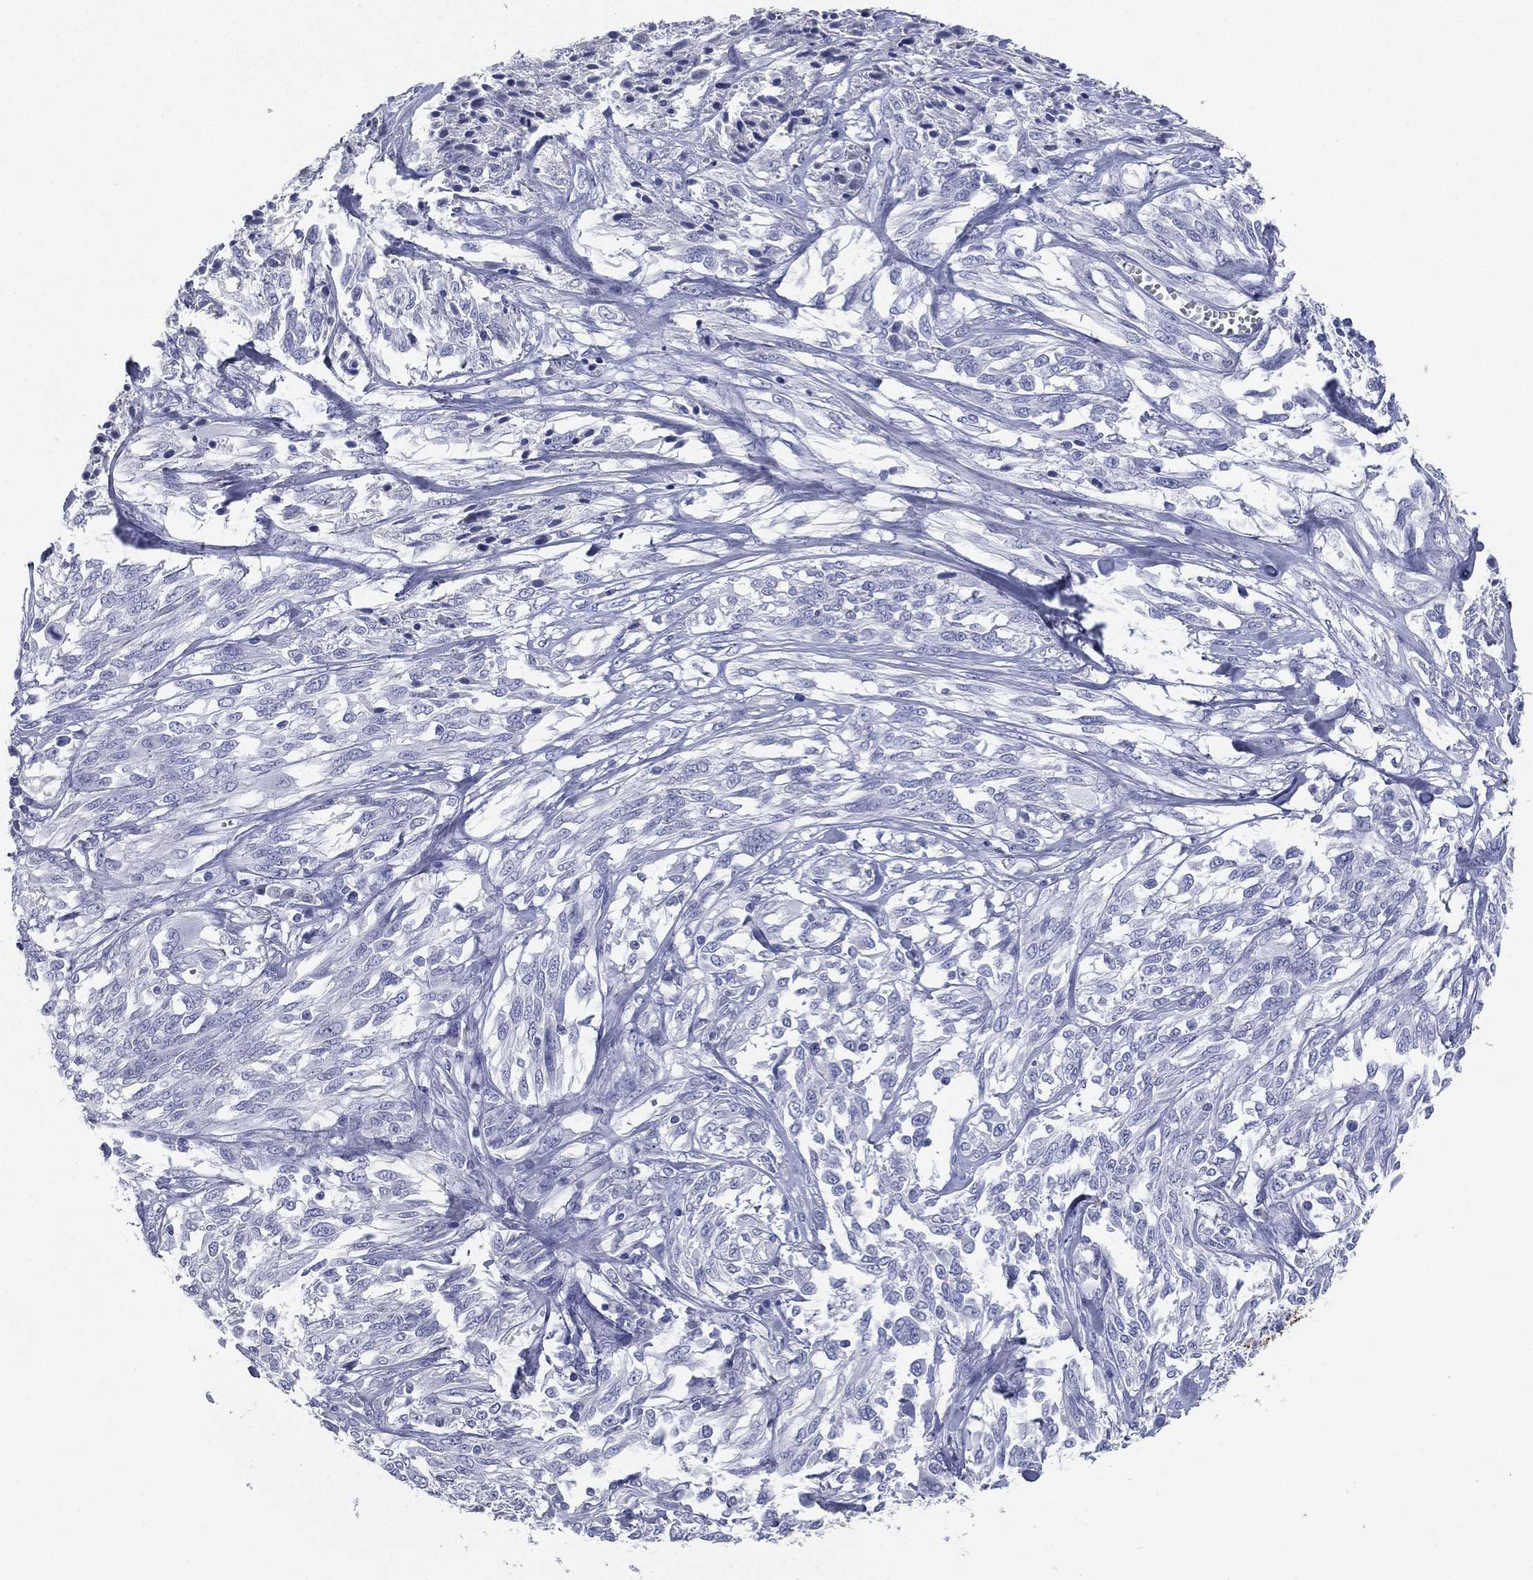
{"staining": {"intensity": "negative", "quantity": "none", "location": "none"}, "tissue": "melanoma", "cell_type": "Tumor cells", "image_type": "cancer", "snomed": [{"axis": "morphology", "description": "Malignant melanoma, NOS"}, {"axis": "topography", "description": "Skin"}], "caption": "Immunohistochemistry (IHC) micrograph of malignant melanoma stained for a protein (brown), which exhibits no staining in tumor cells.", "gene": "KRT7", "patient": {"sex": "female", "age": 91}}